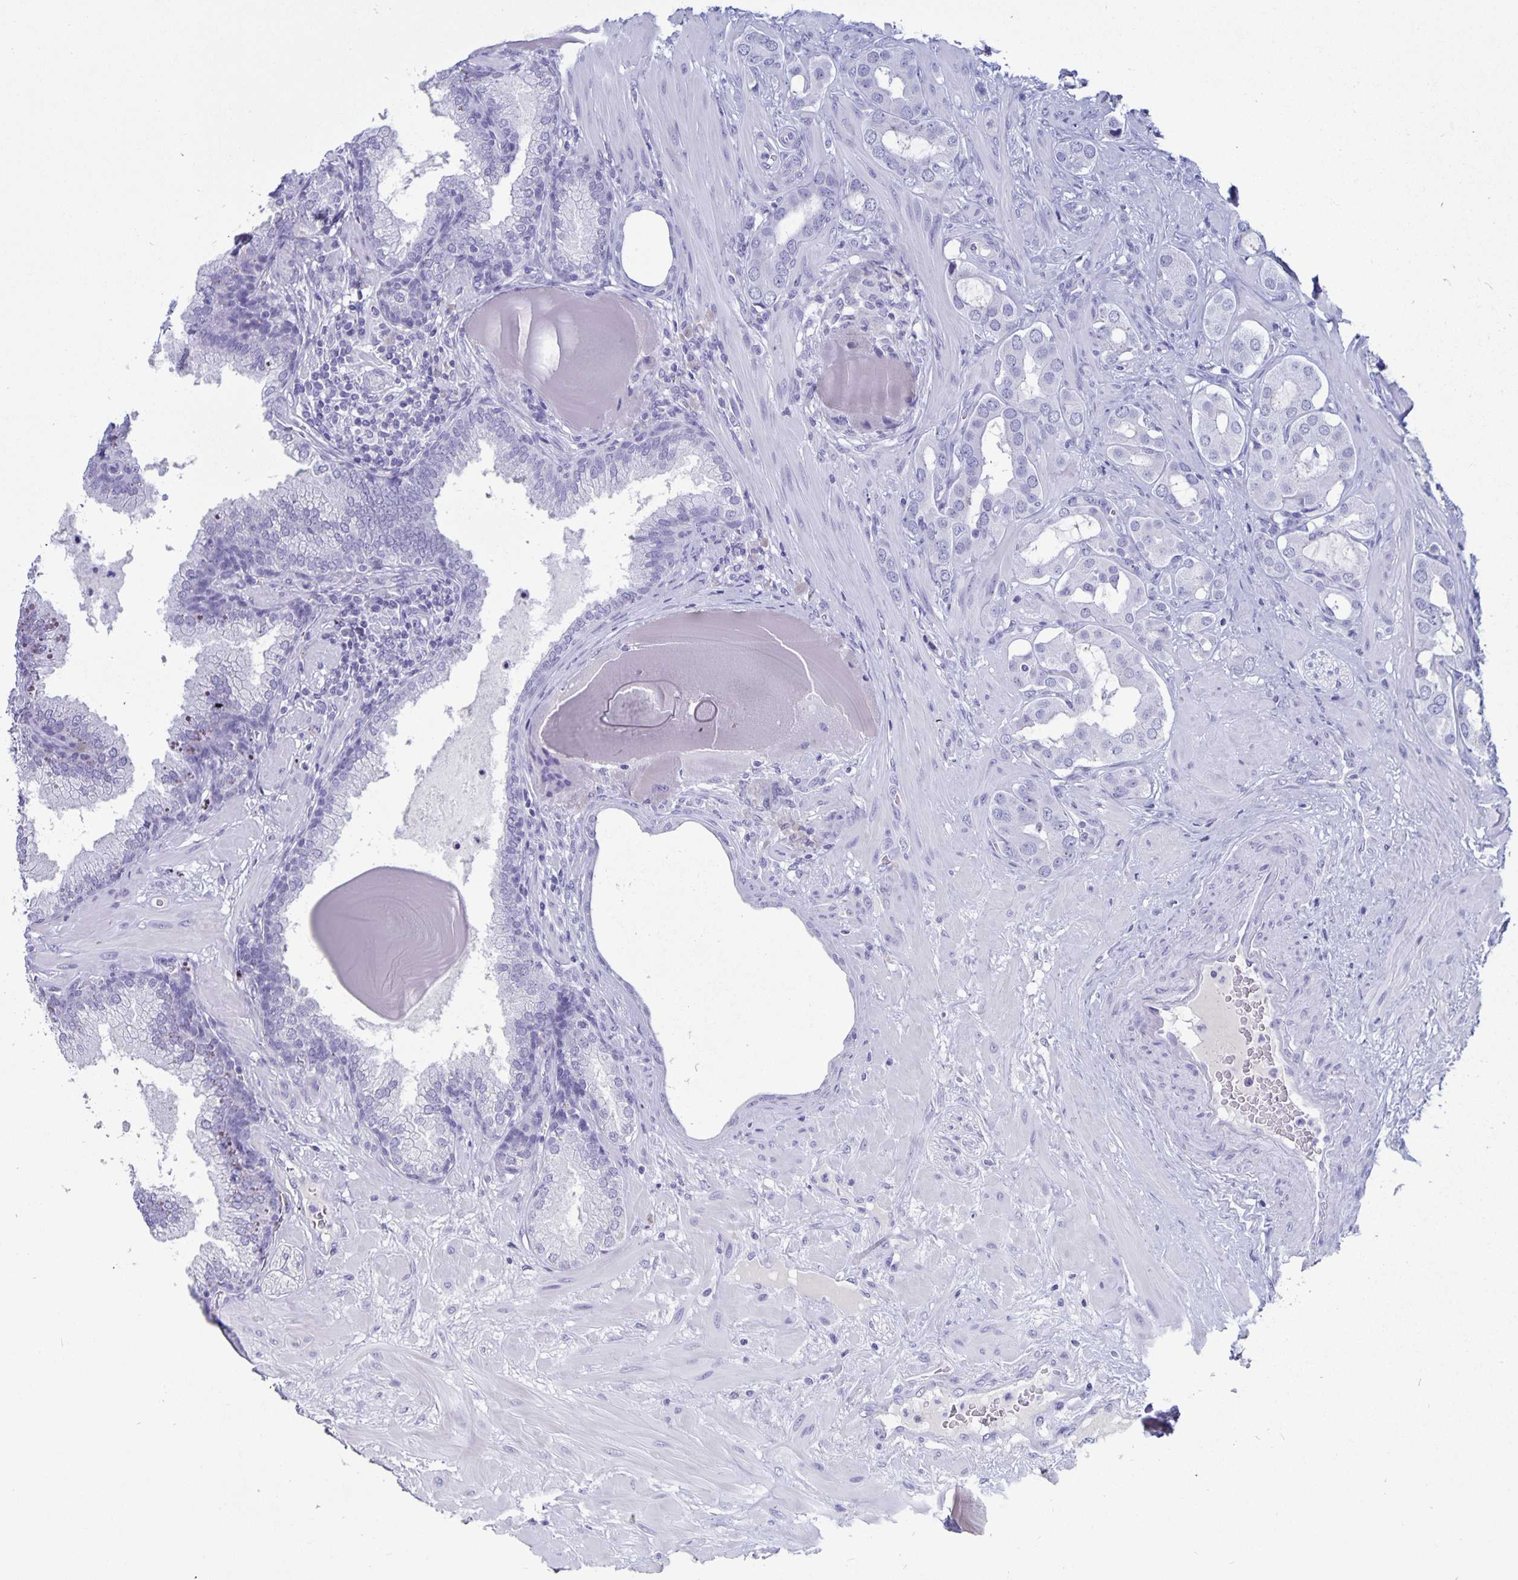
{"staining": {"intensity": "negative", "quantity": "none", "location": "none"}, "tissue": "prostate cancer", "cell_type": "Tumor cells", "image_type": "cancer", "snomed": [{"axis": "morphology", "description": "Adenocarcinoma, Low grade"}, {"axis": "topography", "description": "Prostate"}], "caption": "Image shows no protein staining in tumor cells of prostate cancer tissue.", "gene": "BPIFA3", "patient": {"sex": "male", "age": 57}}